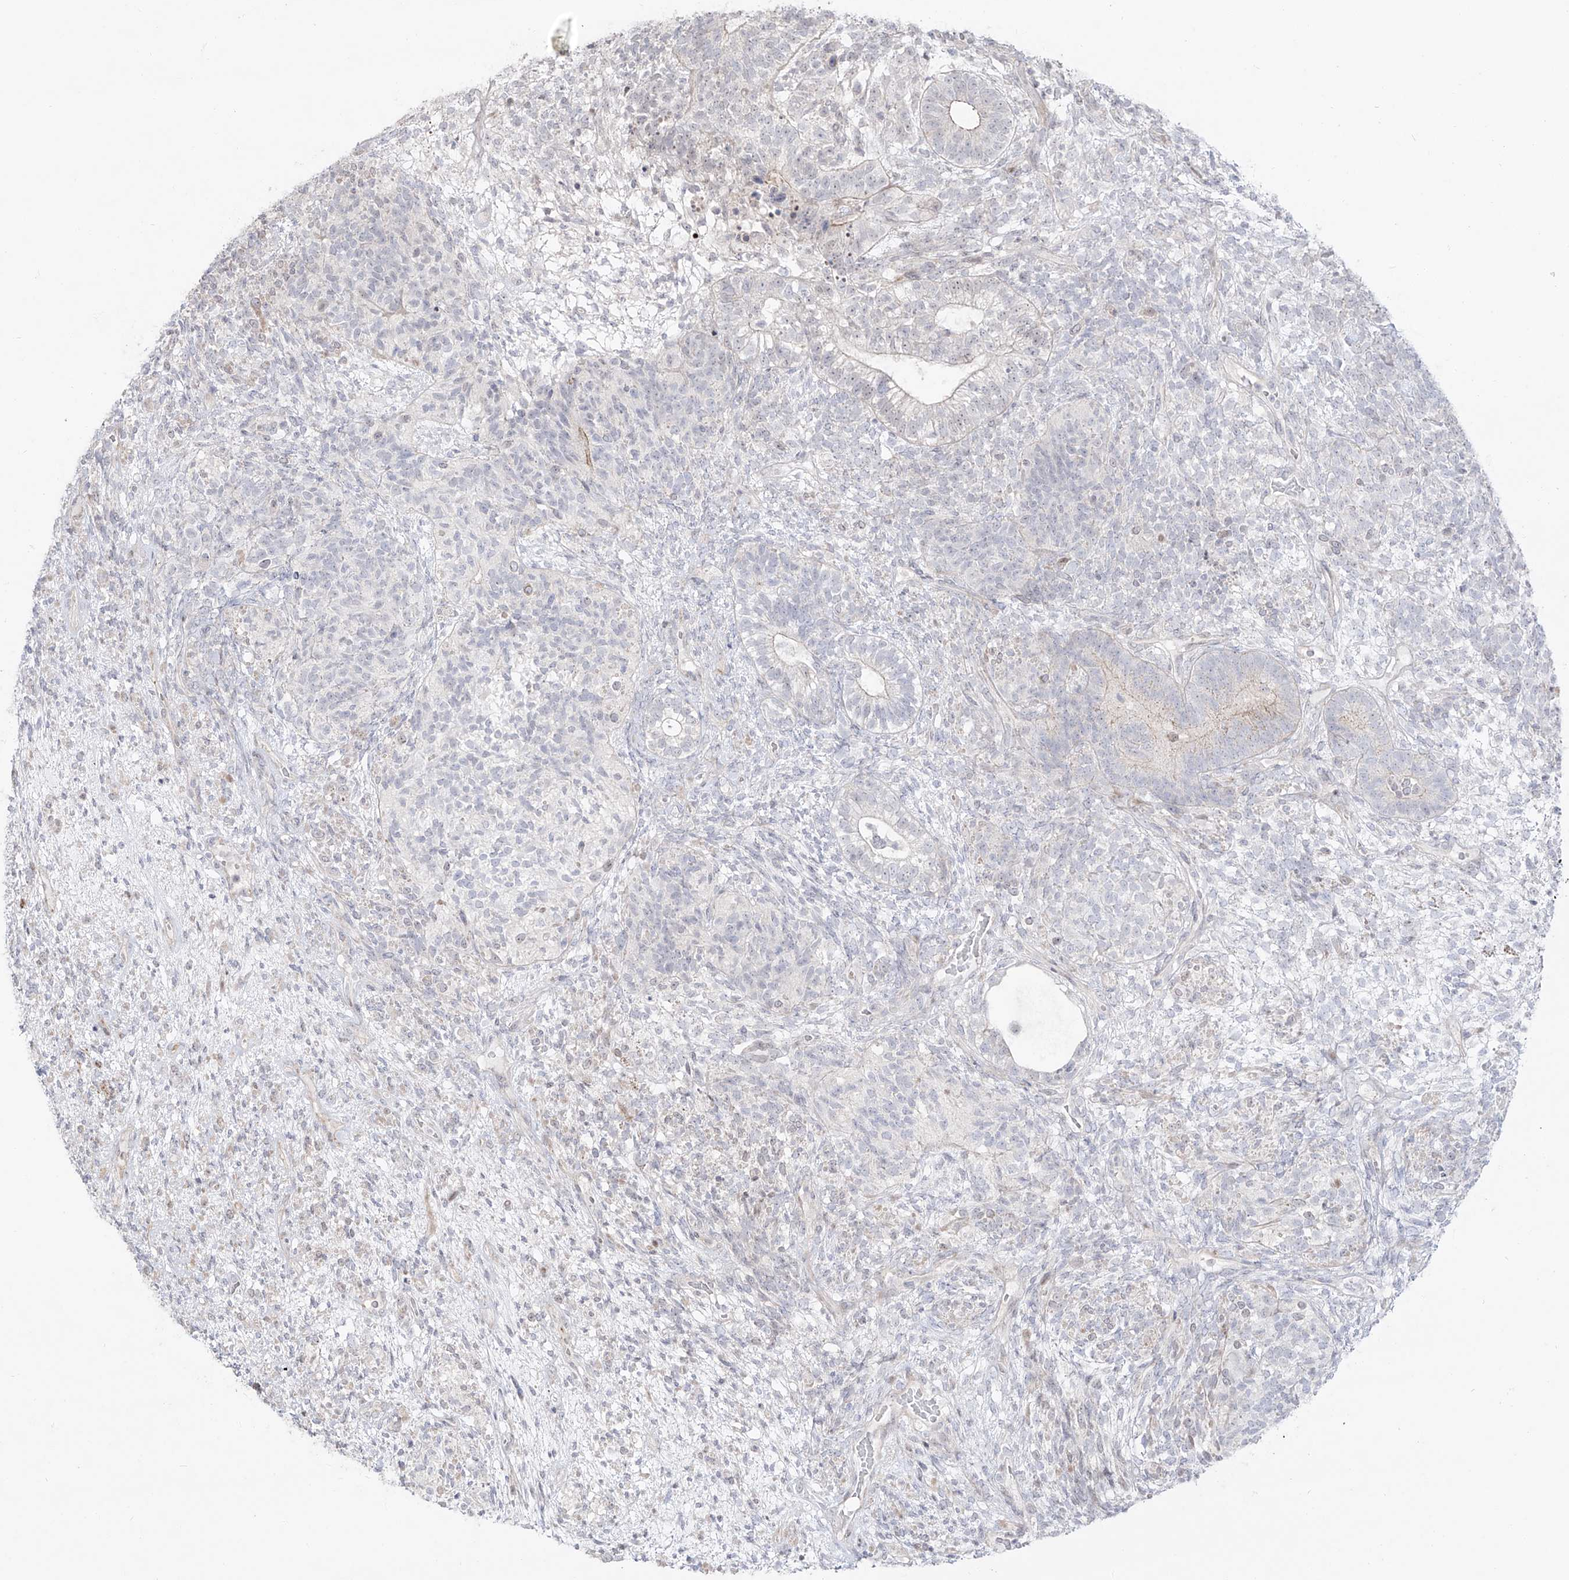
{"staining": {"intensity": "negative", "quantity": "none", "location": "none"}, "tissue": "testis cancer", "cell_type": "Tumor cells", "image_type": "cancer", "snomed": [{"axis": "morphology", "description": "Seminoma, NOS"}, {"axis": "morphology", "description": "Carcinoma, Embryonal, NOS"}, {"axis": "topography", "description": "Testis"}], "caption": "This histopathology image is of seminoma (testis) stained with immunohistochemistry to label a protein in brown with the nuclei are counter-stained blue. There is no staining in tumor cells.", "gene": "ZNF180", "patient": {"sex": "male", "age": 28}}